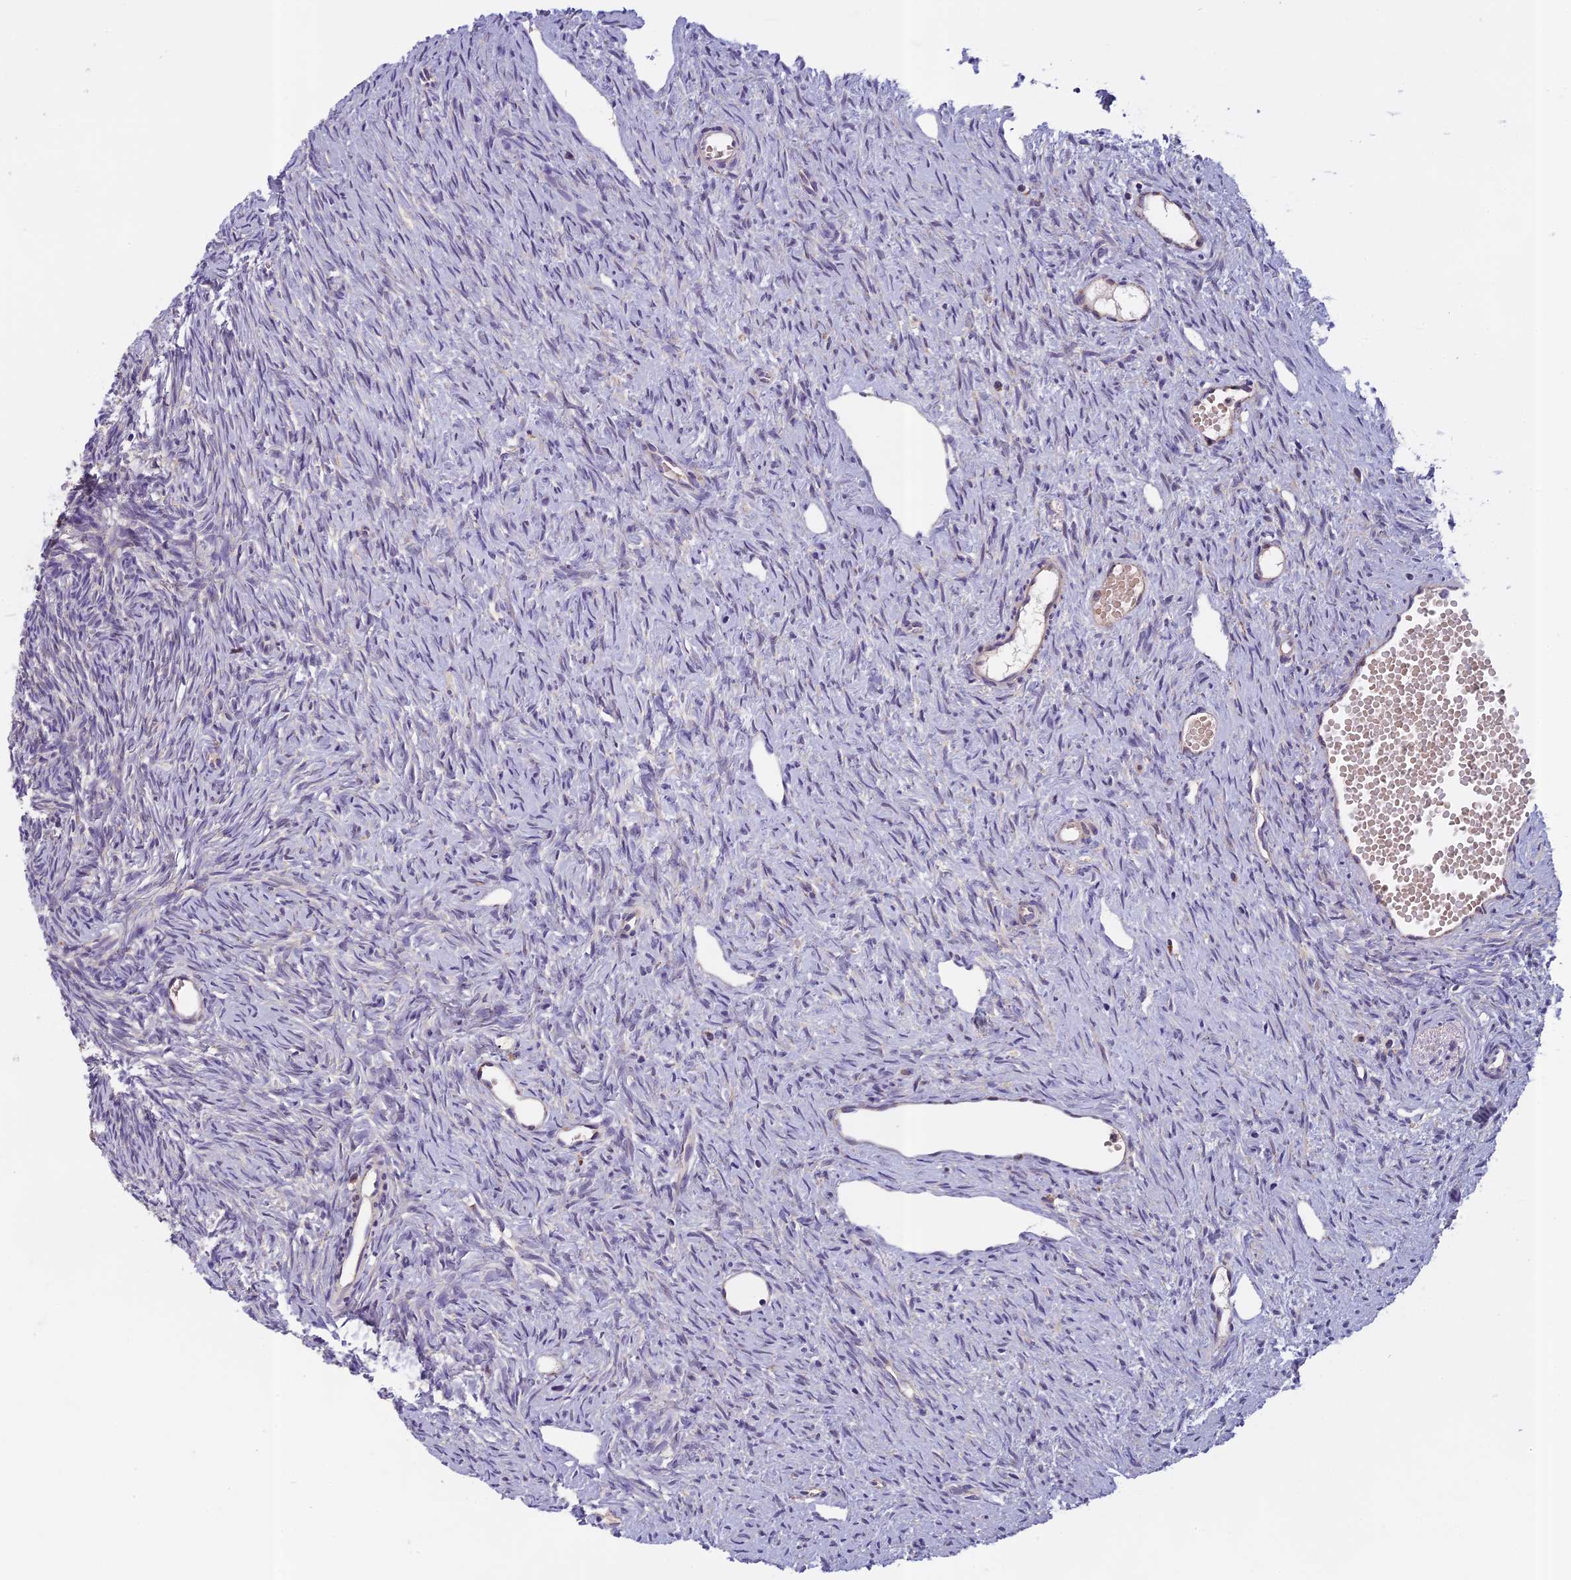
{"staining": {"intensity": "moderate", "quantity": ">75%", "location": "cytoplasmic/membranous"}, "tissue": "ovary", "cell_type": "Follicle cells", "image_type": "normal", "snomed": [{"axis": "morphology", "description": "Normal tissue, NOS"}, {"axis": "topography", "description": "Ovary"}], "caption": "Follicle cells demonstrate medium levels of moderate cytoplasmic/membranous staining in approximately >75% of cells in normal human ovary. (Brightfield microscopy of DAB IHC at high magnification).", "gene": "SEMA7A", "patient": {"sex": "female", "age": 51}}